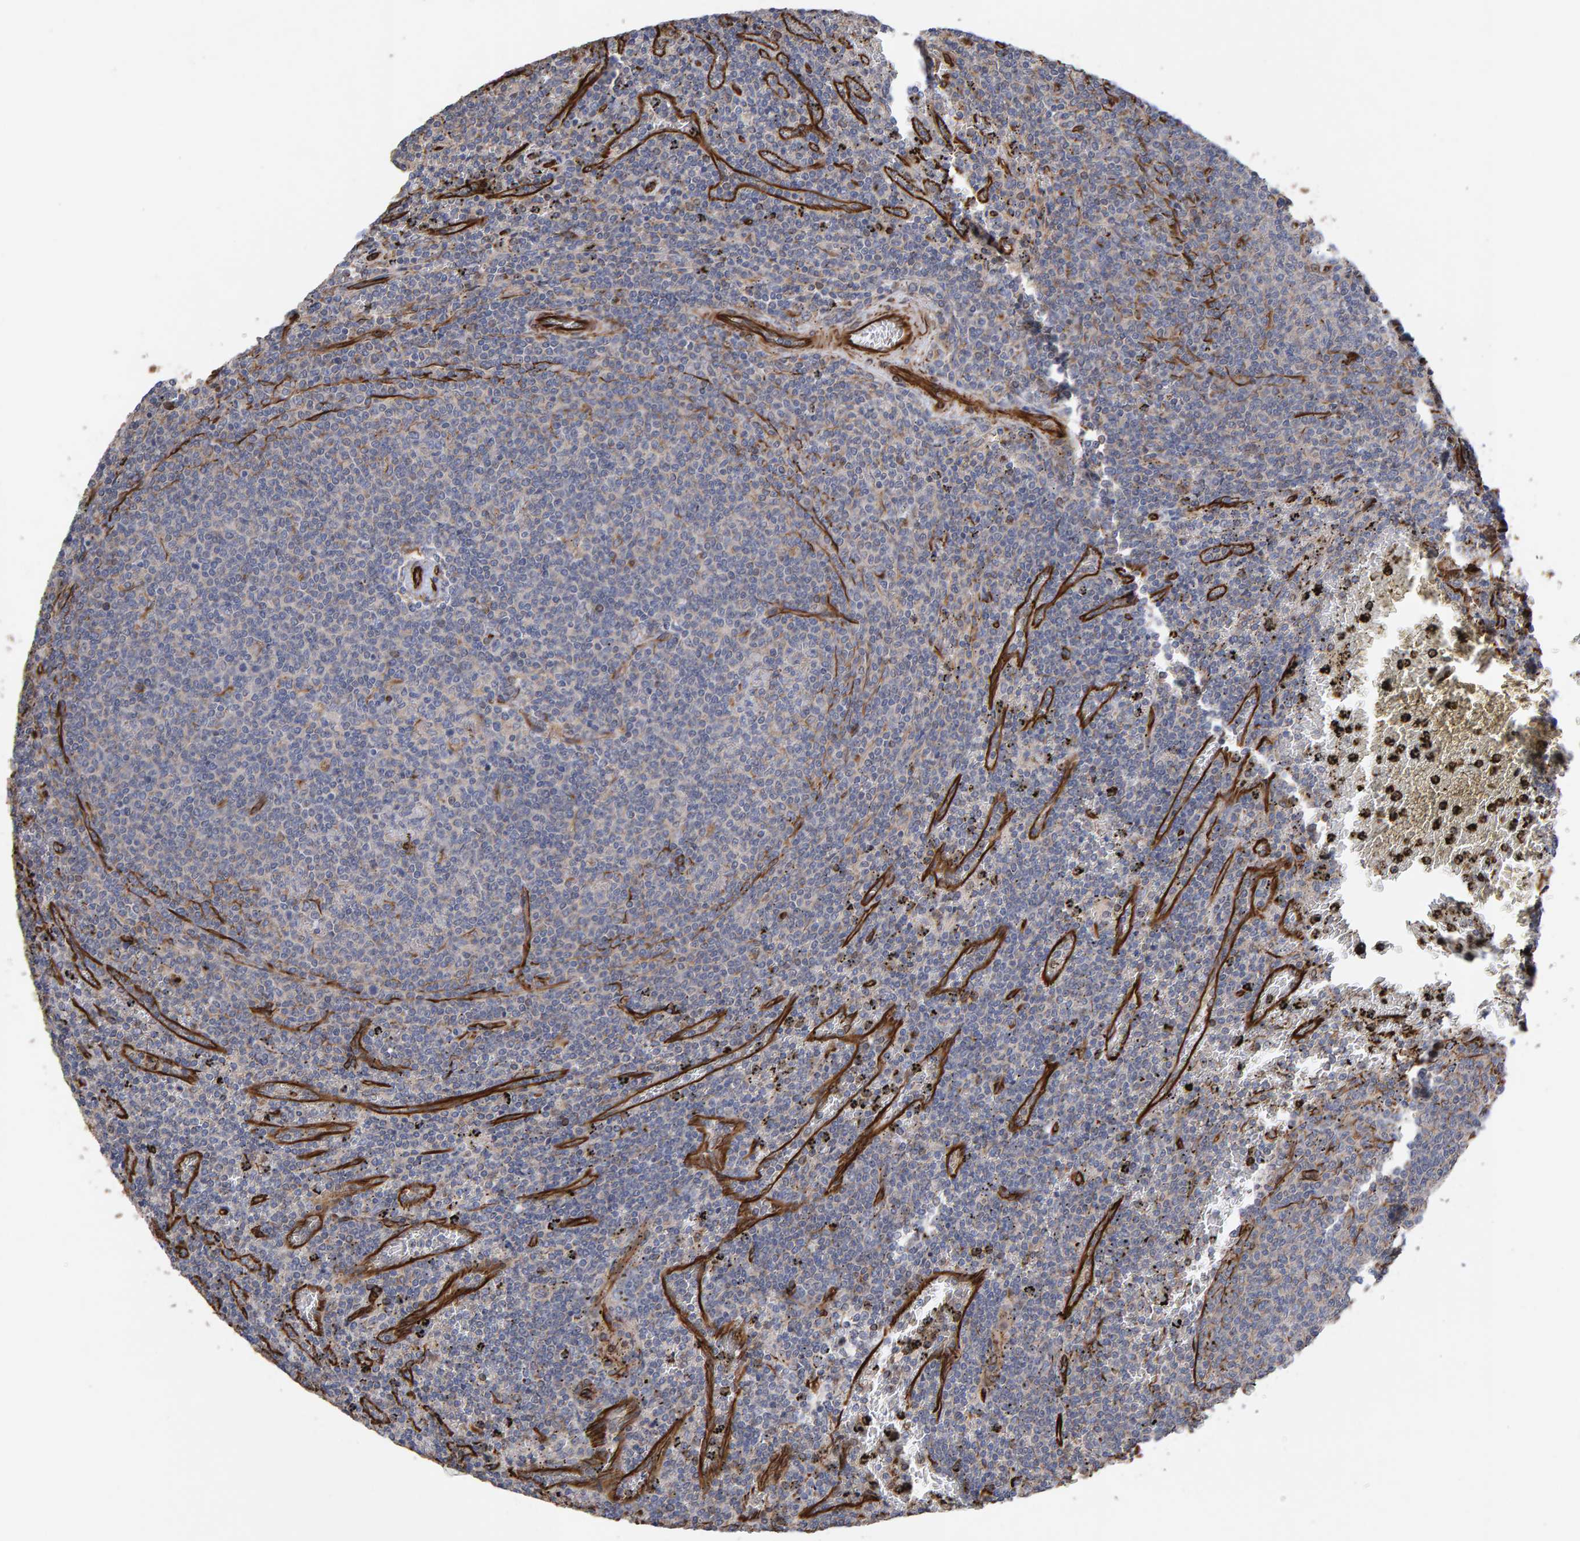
{"staining": {"intensity": "negative", "quantity": "none", "location": "none"}, "tissue": "lymphoma", "cell_type": "Tumor cells", "image_type": "cancer", "snomed": [{"axis": "morphology", "description": "Malignant lymphoma, non-Hodgkin's type, Low grade"}, {"axis": "topography", "description": "Spleen"}], "caption": "Immunohistochemistry image of neoplastic tissue: human low-grade malignant lymphoma, non-Hodgkin's type stained with DAB demonstrates no significant protein staining in tumor cells. (Stains: DAB immunohistochemistry (IHC) with hematoxylin counter stain, Microscopy: brightfield microscopy at high magnification).", "gene": "ZNF347", "patient": {"sex": "female", "age": 50}}